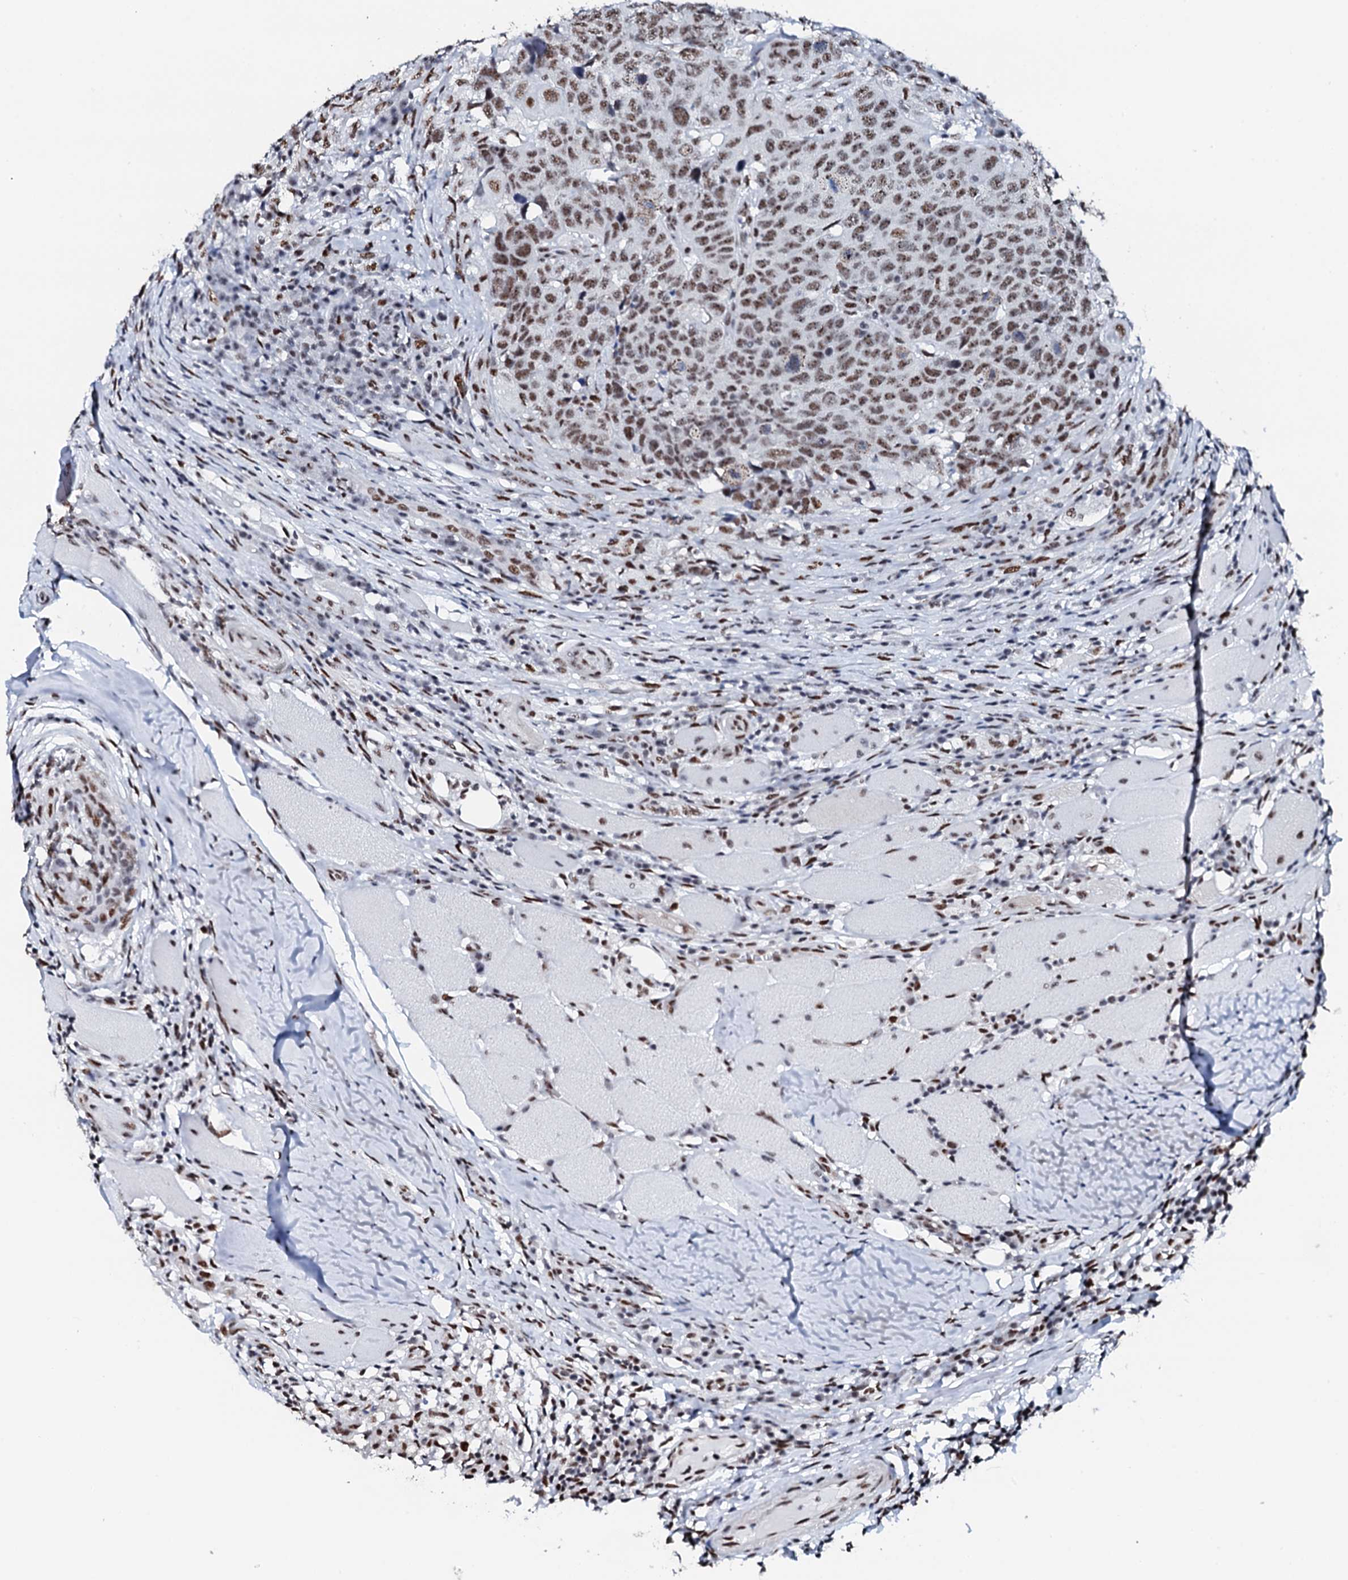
{"staining": {"intensity": "moderate", "quantity": ">75%", "location": "nuclear"}, "tissue": "head and neck cancer", "cell_type": "Tumor cells", "image_type": "cancer", "snomed": [{"axis": "morphology", "description": "Squamous cell carcinoma, NOS"}, {"axis": "topography", "description": "Head-Neck"}], "caption": "Head and neck squamous cell carcinoma stained with DAB immunohistochemistry (IHC) demonstrates medium levels of moderate nuclear expression in approximately >75% of tumor cells. The staining was performed using DAB to visualize the protein expression in brown, while the nuclei were stained in blue with hematoxylin (Magnification: 20x).", "gene": "NKAPD1", "patient": {"sex": "male", "age": 66}}